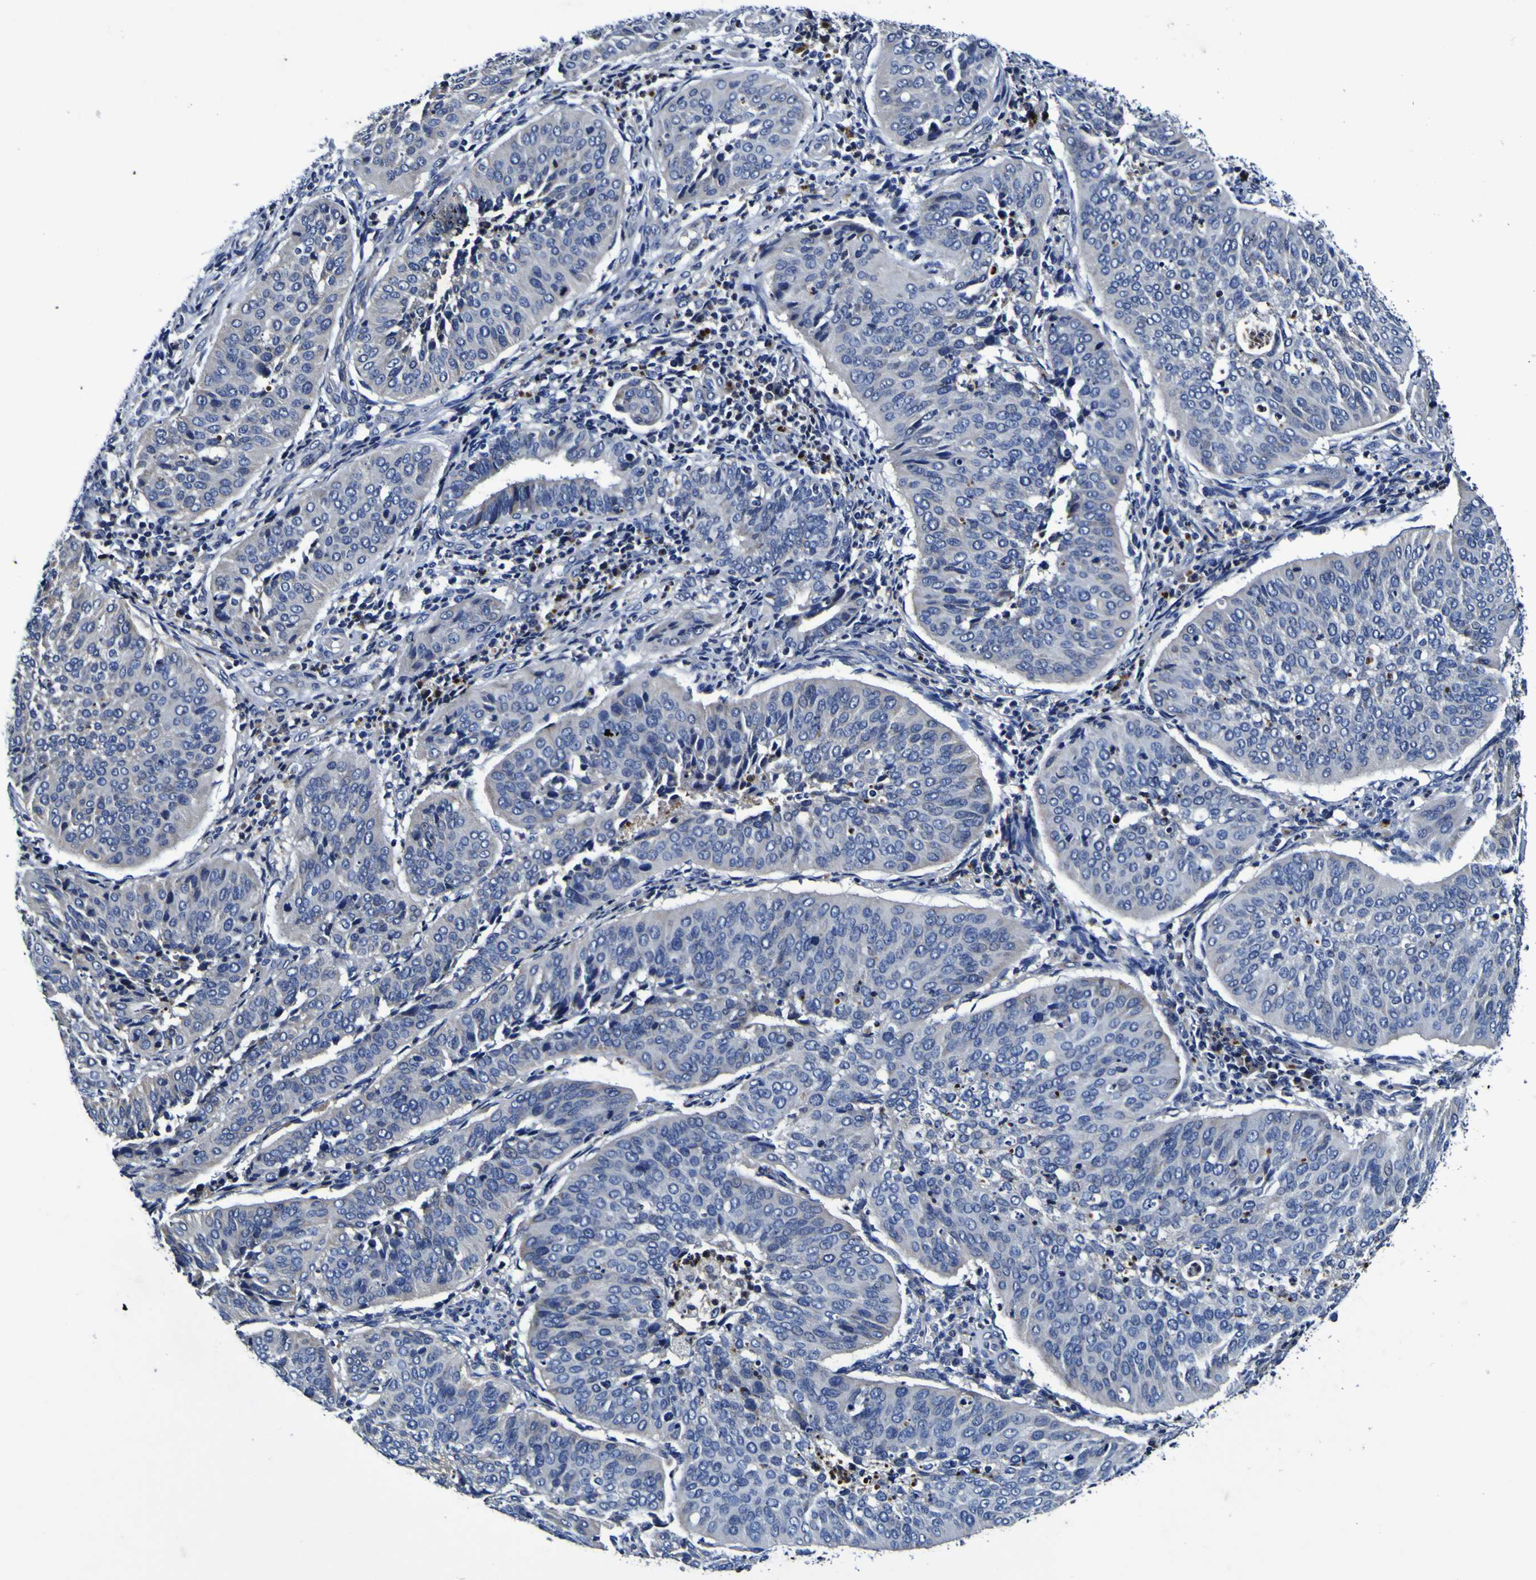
{"staining": {"intensity": "negative", "quantity": "none", "location": "none"}, "tissue": "cervical cancer", "cell_type": "Tumor cells", "image_type": "cancer", "snomed": [{"axis": "morphology", "description": "Normal tissue, NOS"}, {"axis": "morphology", "description": "Squamous cell carcinoma, NOS"}, {"axis": "topography", "description": "Cervix"}], "caption": "Tumor cells show no significant protein expression in cervical squamous cell carcinoma.", "gene": "PANK4", "patient": {"sex": "female", "age": 39}}